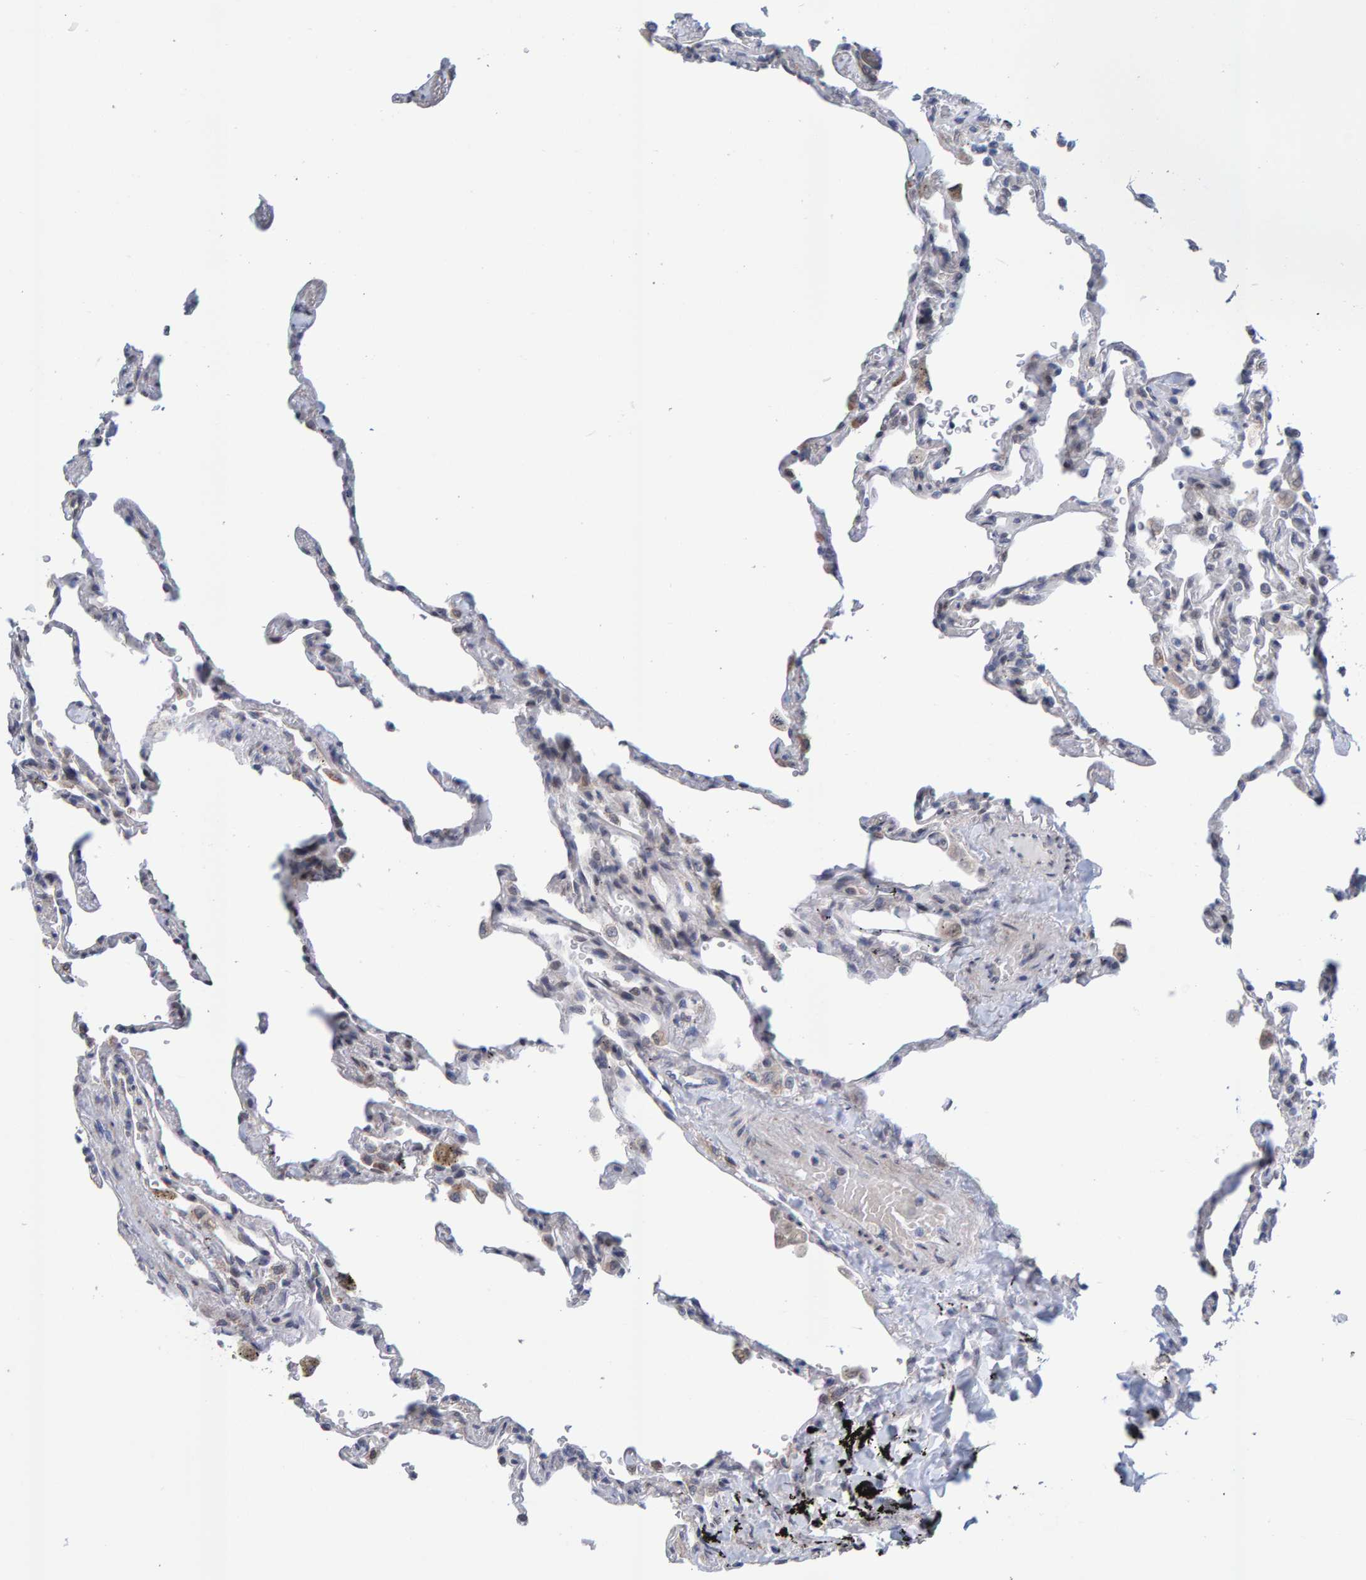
{"staining": {"intensity": "negative", "quantity": "none", "location": "none"}, "tissue": "lung", "cell_type": "Alveolar cells", "image_type": "normal", "snomed": [{"axis": "morphology", "description": "Normal tissue, NOS"}, {"axis": "topography", "description": "Lung"}], "caption": "This is a micrograph of immunohistochemistry (IHC) staining of normal lung, which shows no positivity in alveolar cells.", "gene": "USP43", "patient": {"sex": "male", "age": 59}}